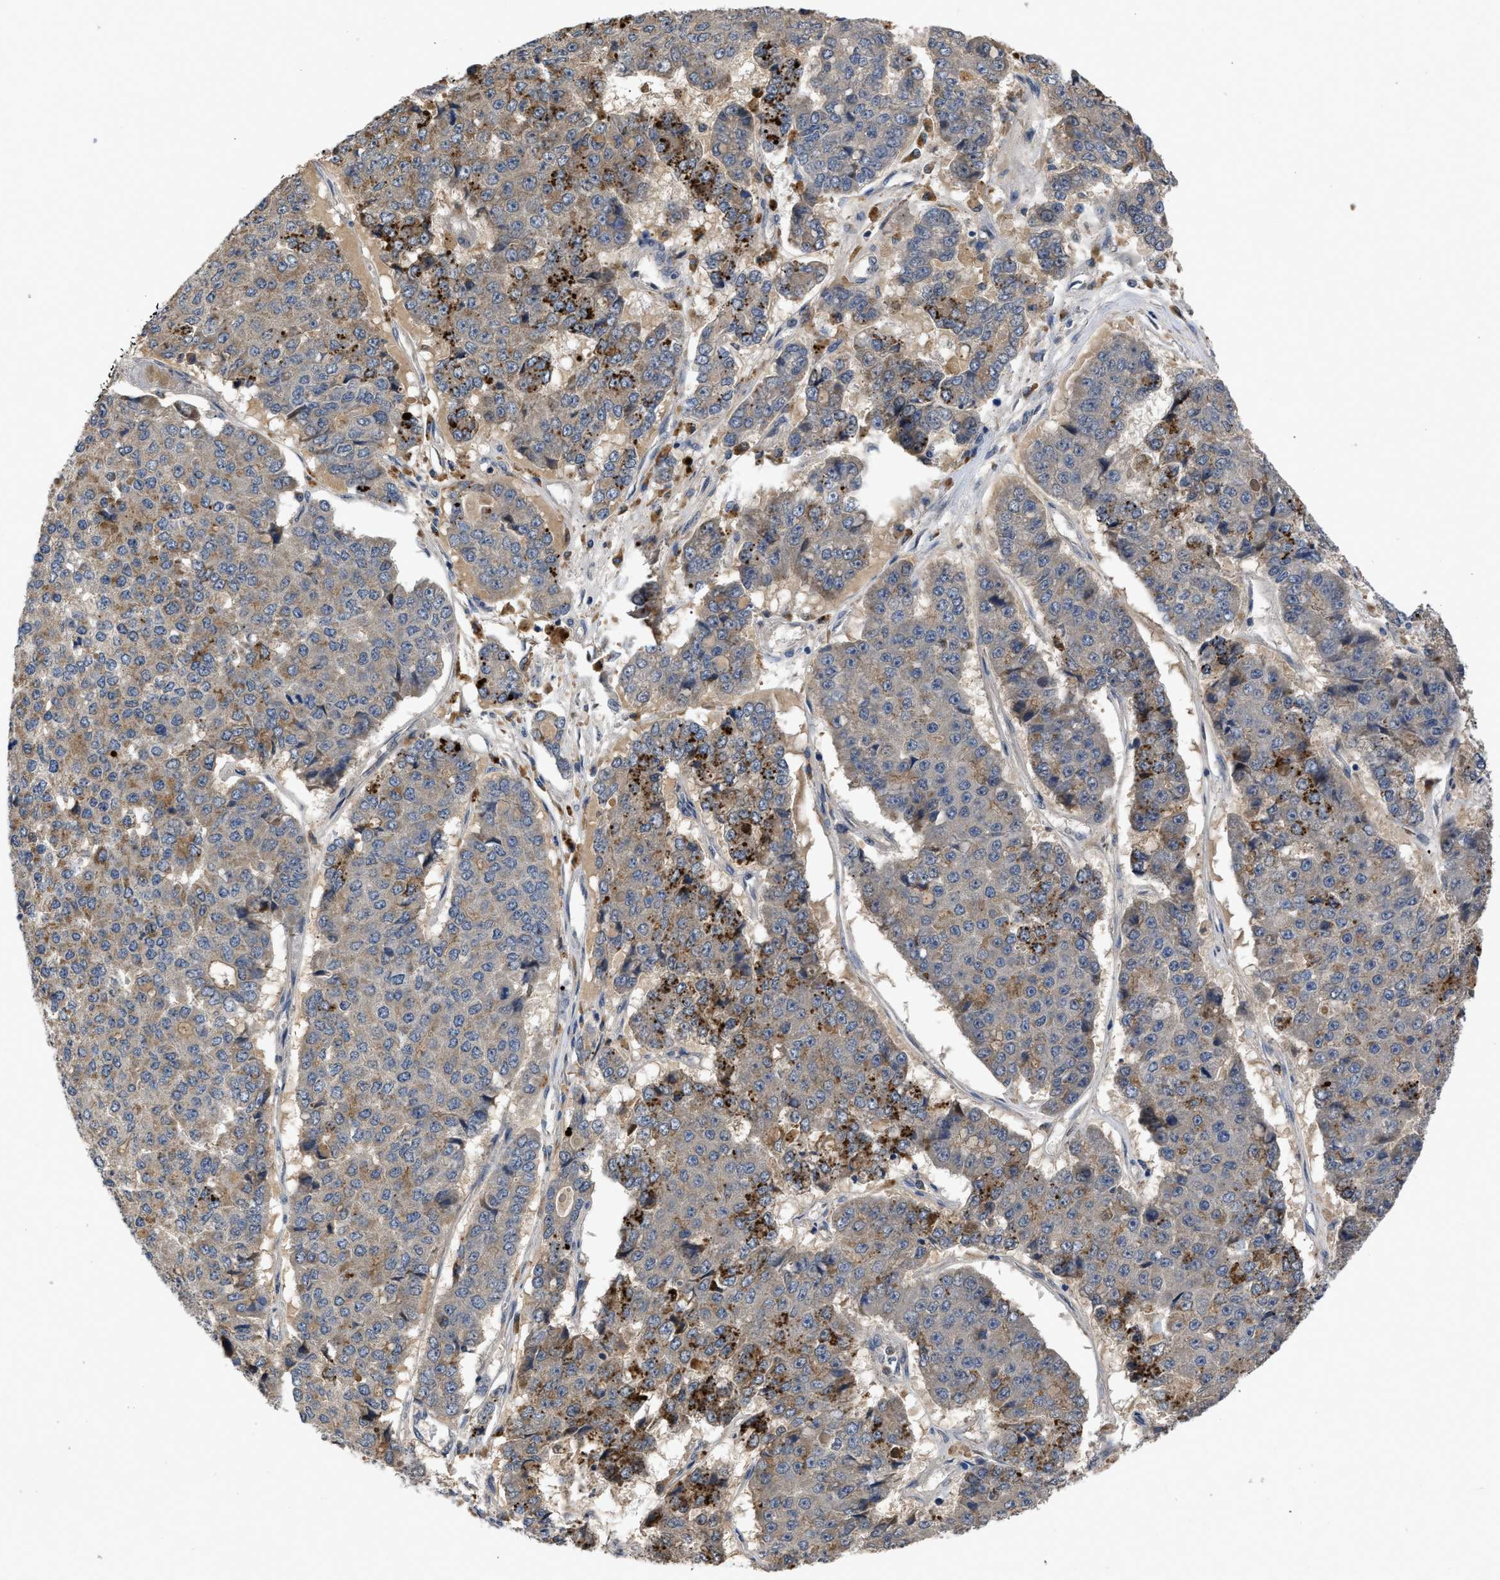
{"staining": {"intensity": "moderate", "quantity": "25%-75%", "location": "cytoplasmic/membranous"}, "tissue": "pancreatic cancer", "cell_type": "Tumor cells", "image_type": "cancer", "snomed": [{"axis": "morphology", "description": "Adenocarcinoma, NOS"}, {"axis": "topography", "description": "Pancreas"}], "caption": "The immunohistochemical stain labels moderate cytoplasmic/membranous positivity in tumor cells of pancreatic cancer (adenocarcinoma) tissue.", "gene": "VPS4A", "patient": {"sex": "male", "age": 50}}